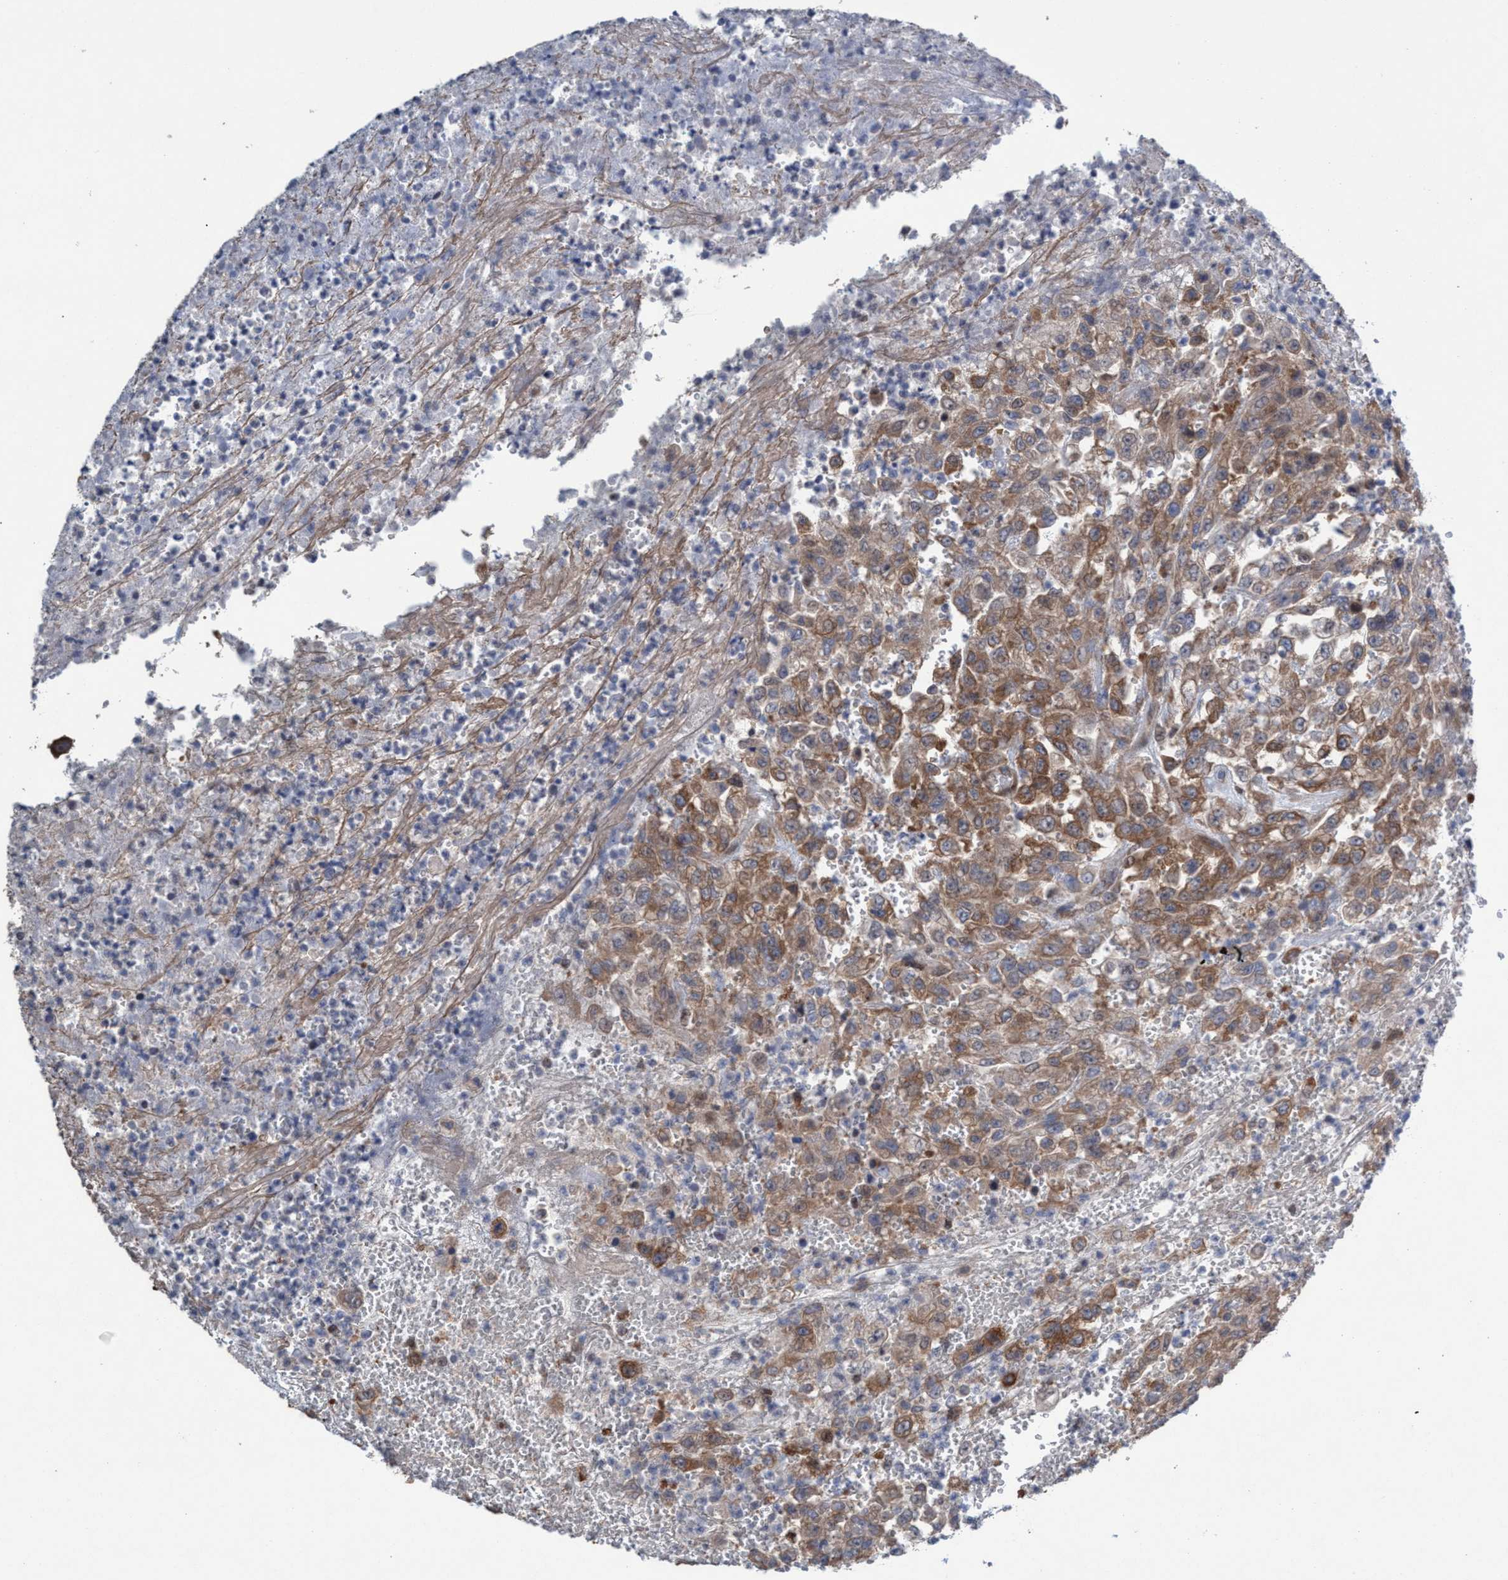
{"staining": {"intensity": "moderate", "quantity": ">75%", "location": "cytoplasmic/membranous"}, "tissue": "urothelial cancer", "cell_type": "Tumor cells", "image_type": "cancer", "snomed": [{"axis": "morphology", "description": "Urothelial carcinoma, High grade"}, {"axis": "topography", "description": "Urinary bladder"}], "caption": "Protein expression analysis of urothelial carcinoma (high-grade) shows moderate cytoplasmic/membranous expression in about >75% of tumor cells.", "gene": "METAP2", "patient": {"sex": "male", "age": 46}}